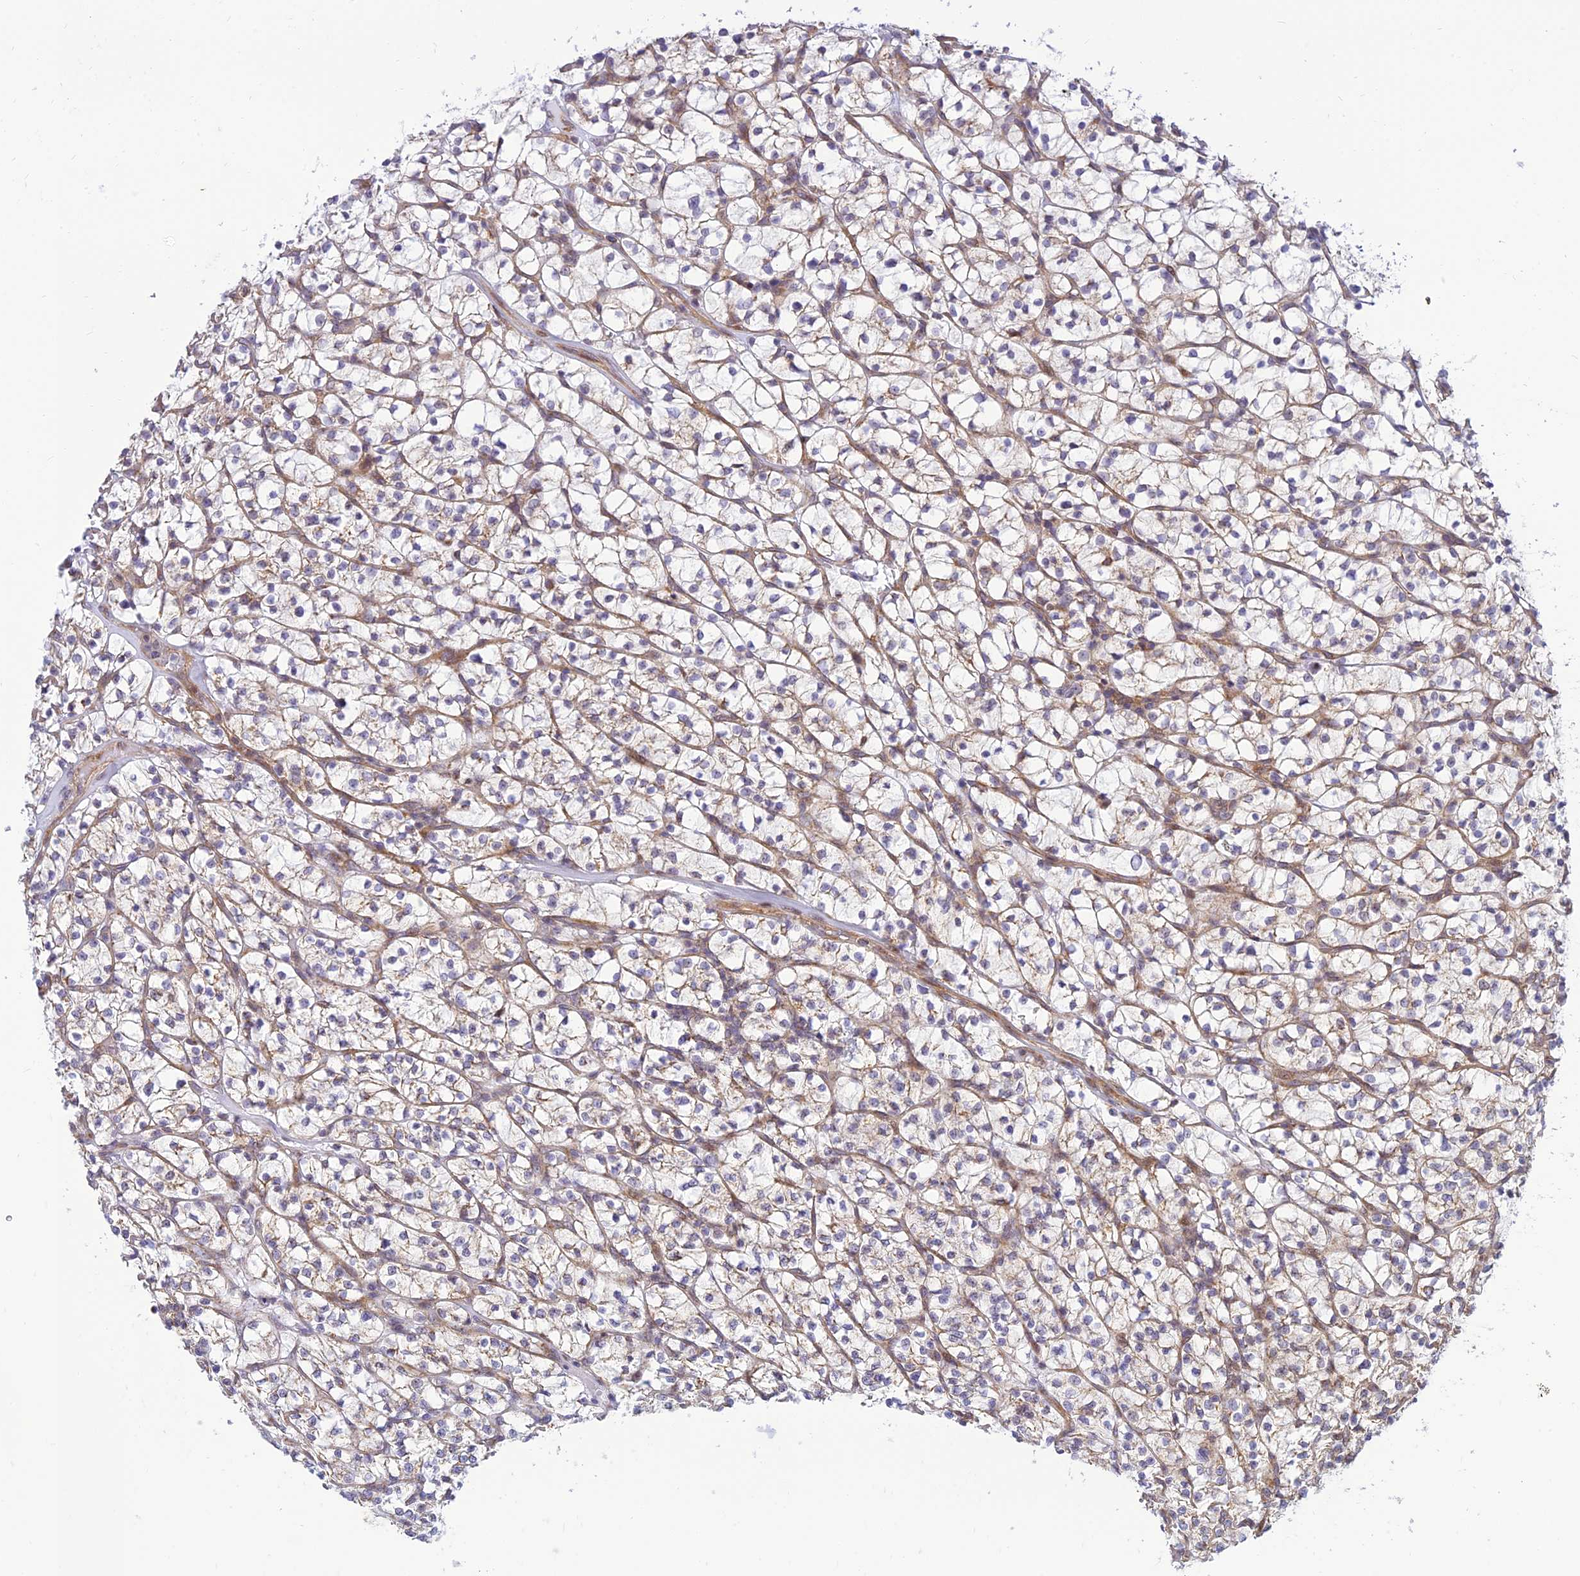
{"staining": {"intensity": "weak", "quantity": "25%-75%", "location": "cytoplasmic/membranous"}, "tissue": "renal cancer", "cell_type": "Tumor cells", "image_type": "cancer", "snomed": [{"axis": "morphology", "description": "Adenocarcinoma, NOS"}, {"axis": "topography", "description": "Kidney"}], "caption": "Human renal cancer stained for a protein (brown) reveals weak cytoplasmic/membranous positive staining in approximately 25%-75% of tumor cells.", "gene": "HOOK2", "patient": {"sex": "female", "age": 64}}